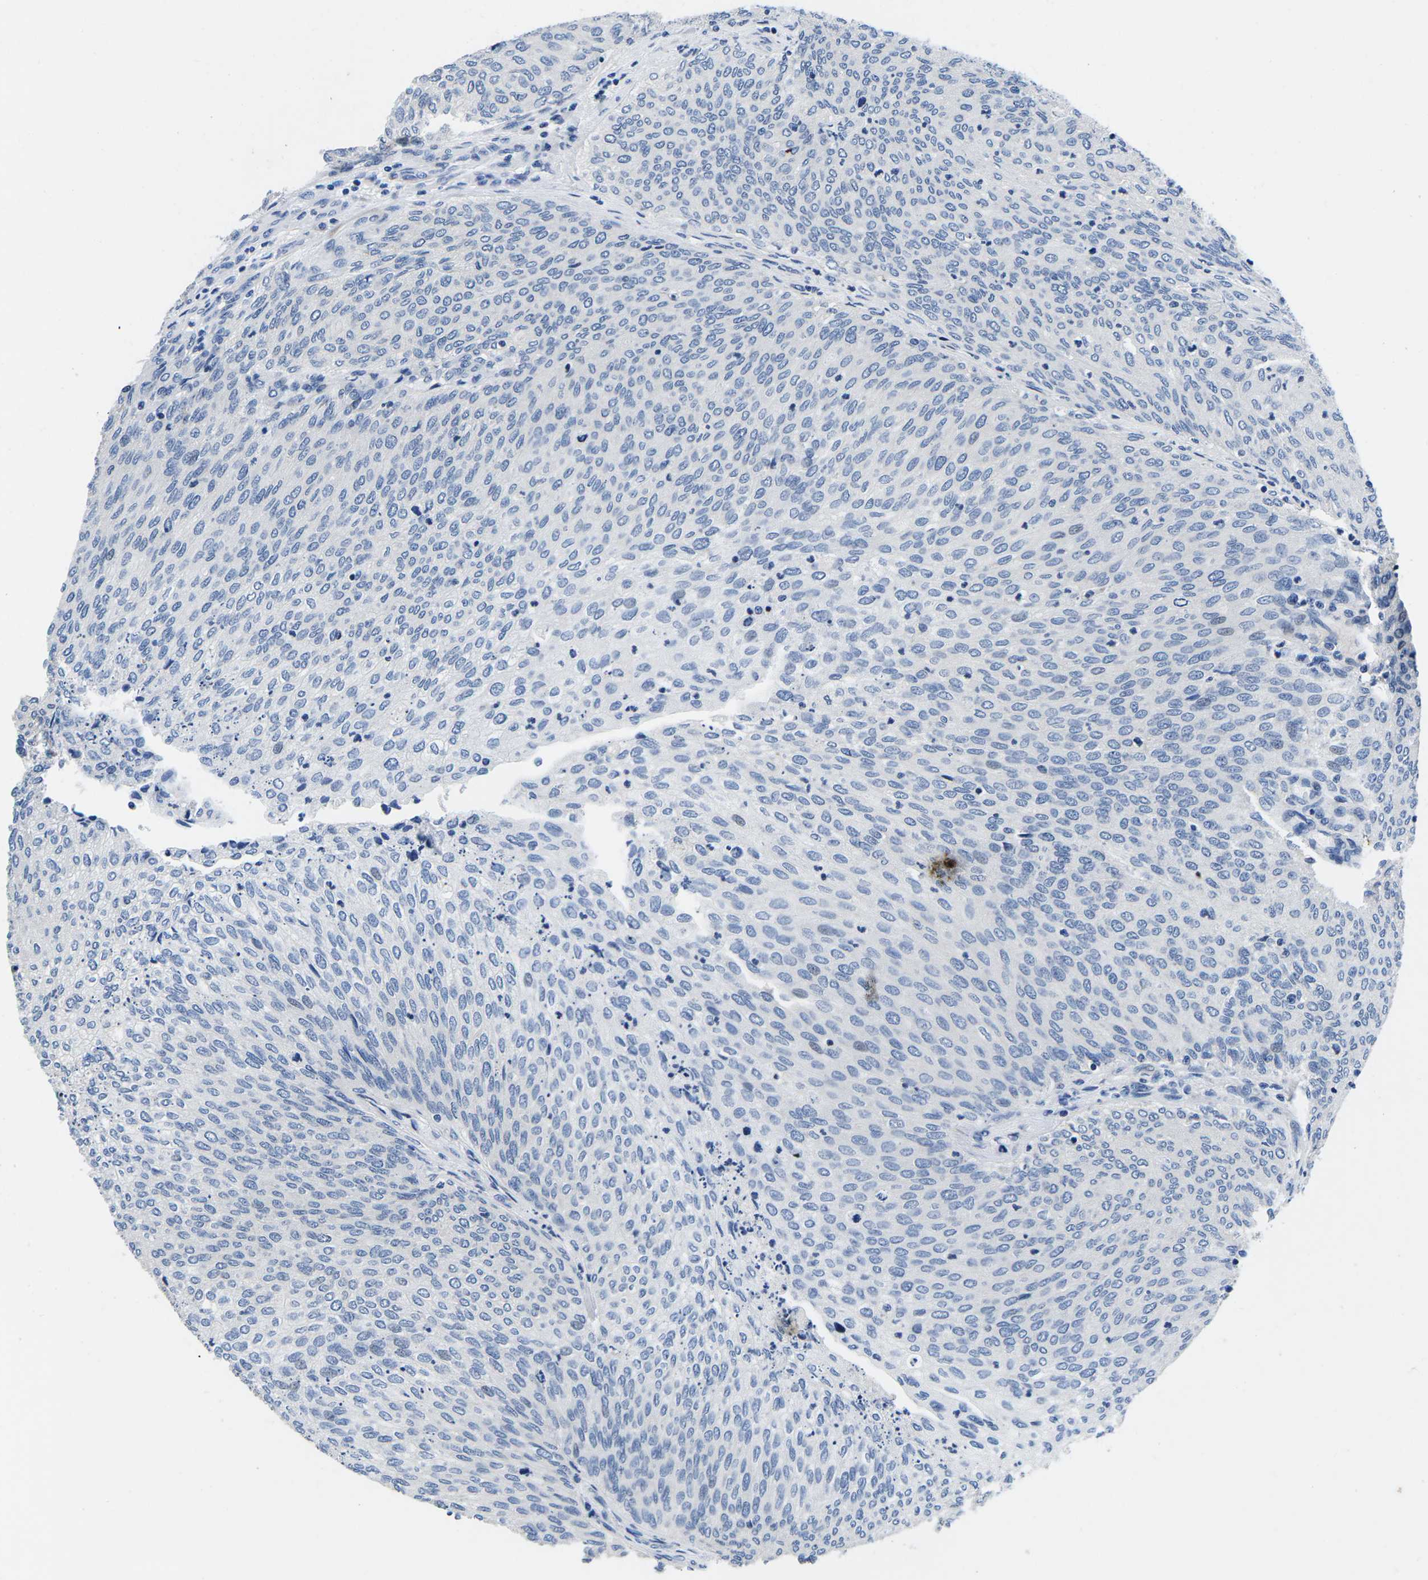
{"staining": {"intensity": "negative", "quantity": "none", "location": "none"}, "tissue": "urothelial cancer", "cell_type": "Tumor cells", "image_type": "cancer", "snomed": [{"axis": "morphology", "description": "Urothelial carcinoma, Low grade"}, {"axis": "topography", "description": "Urinary bladder"}], "caption": "High power microscopy photomicrograph of an immunohistochemistry image of urothelial cancer, revealing no significant expression in tumor cells.", "gene": "CDC73", "patient": {"sex": "female", "age": 79}}